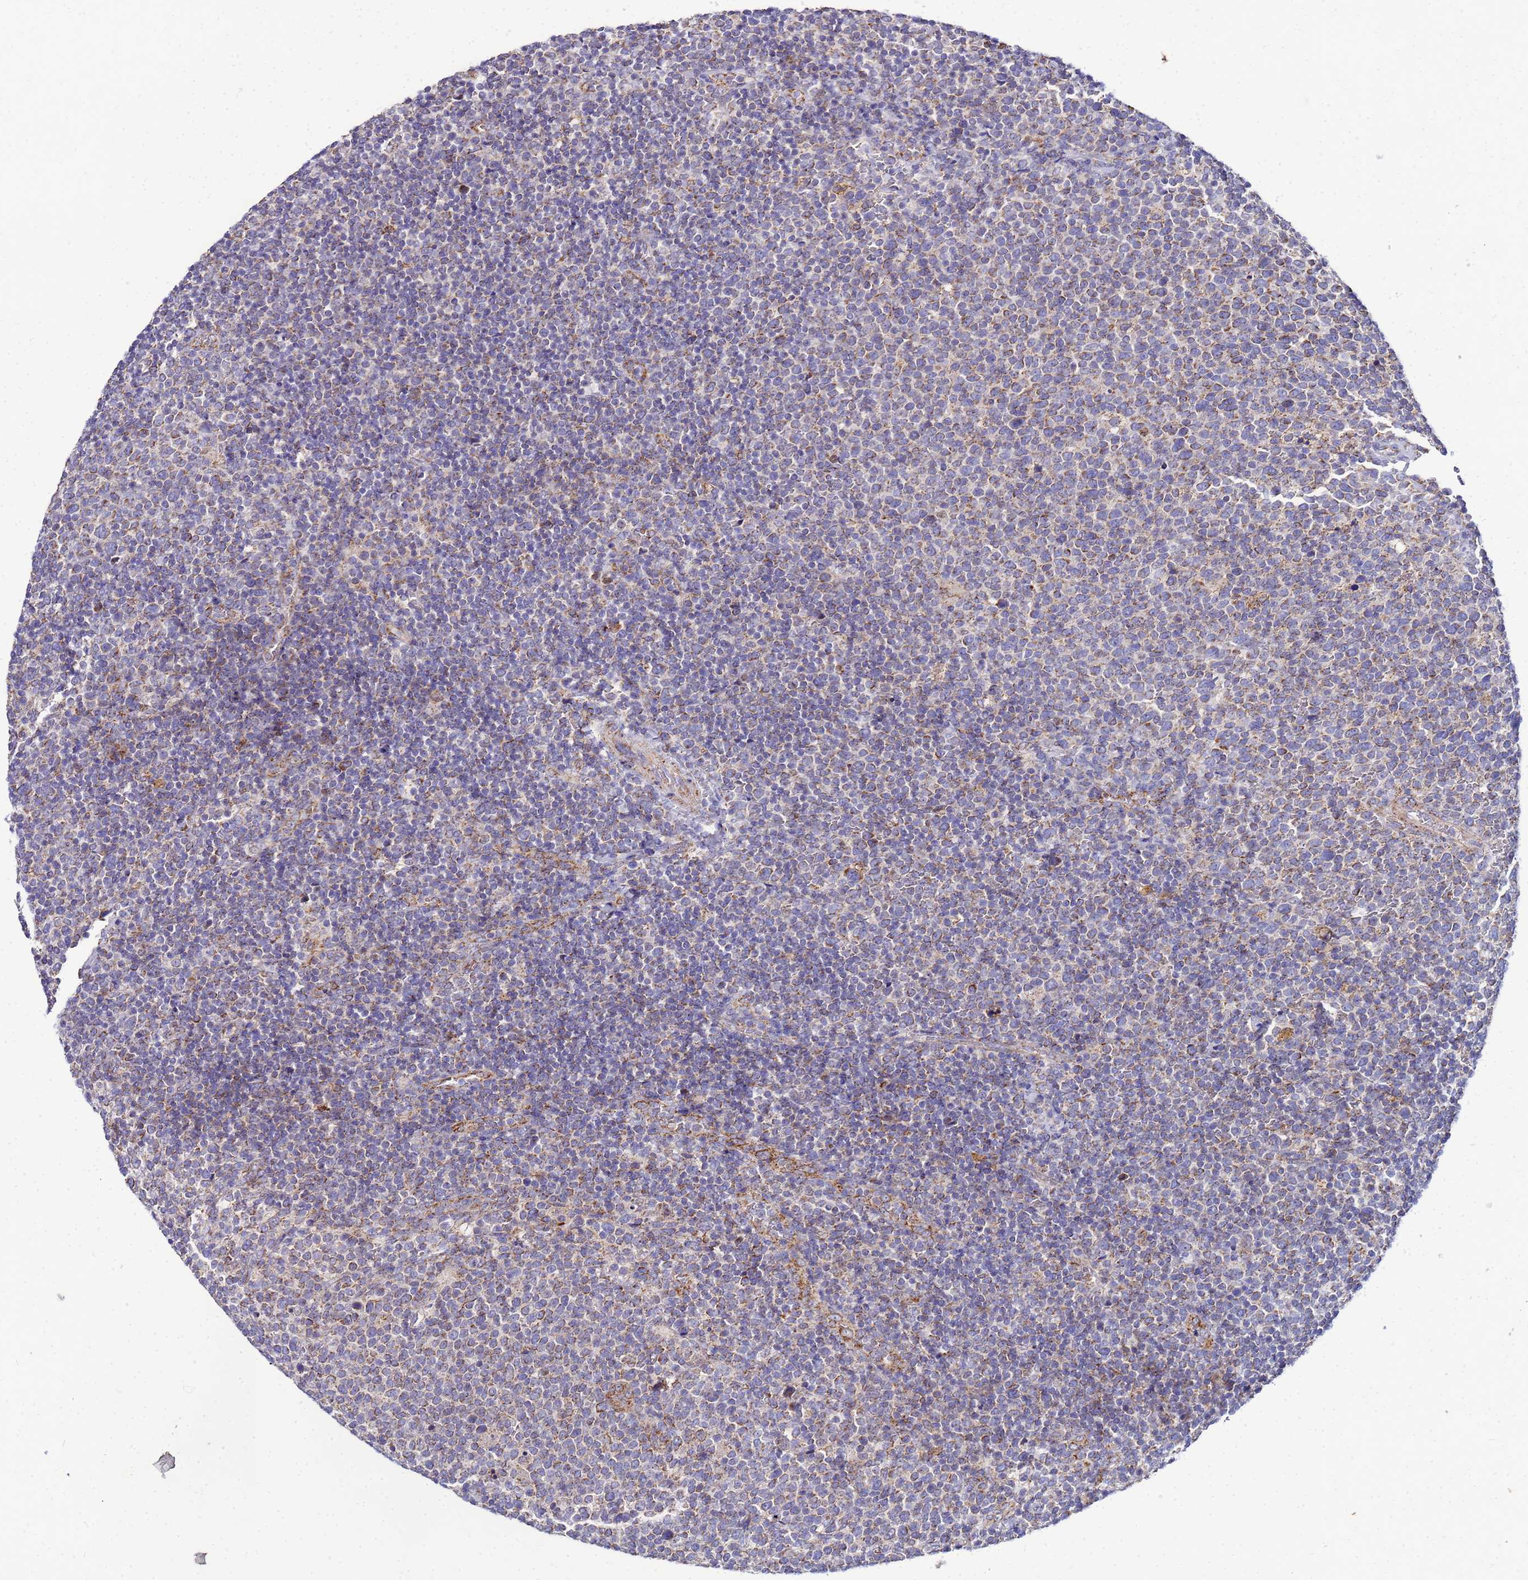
{"staining": {"intensity": "moderate", "quantity": "25%-75%", "location": "cytoplasmic/membranous"}, "tissue": "lymphoma", "cell_type": "Tumor cells", "image_type": "cancer", "snomed": [{"axis": "morphology", "description": "Malignant lymphoma, non-Hodgkin's type, High grade"}, {"axis": "topography", "description": "Lymph node"}], "caption": "Lymphoma tissue reveals moderate cytoplasmic/membranous positivity in about 25%-75% of tumor cells Using DAB (brown) and hematoxylin (blue) stains, captured at high magnification using brightfield microscopy.", "gene": "FAHD2A", "patient": {"sex": "male", "age": 61}}